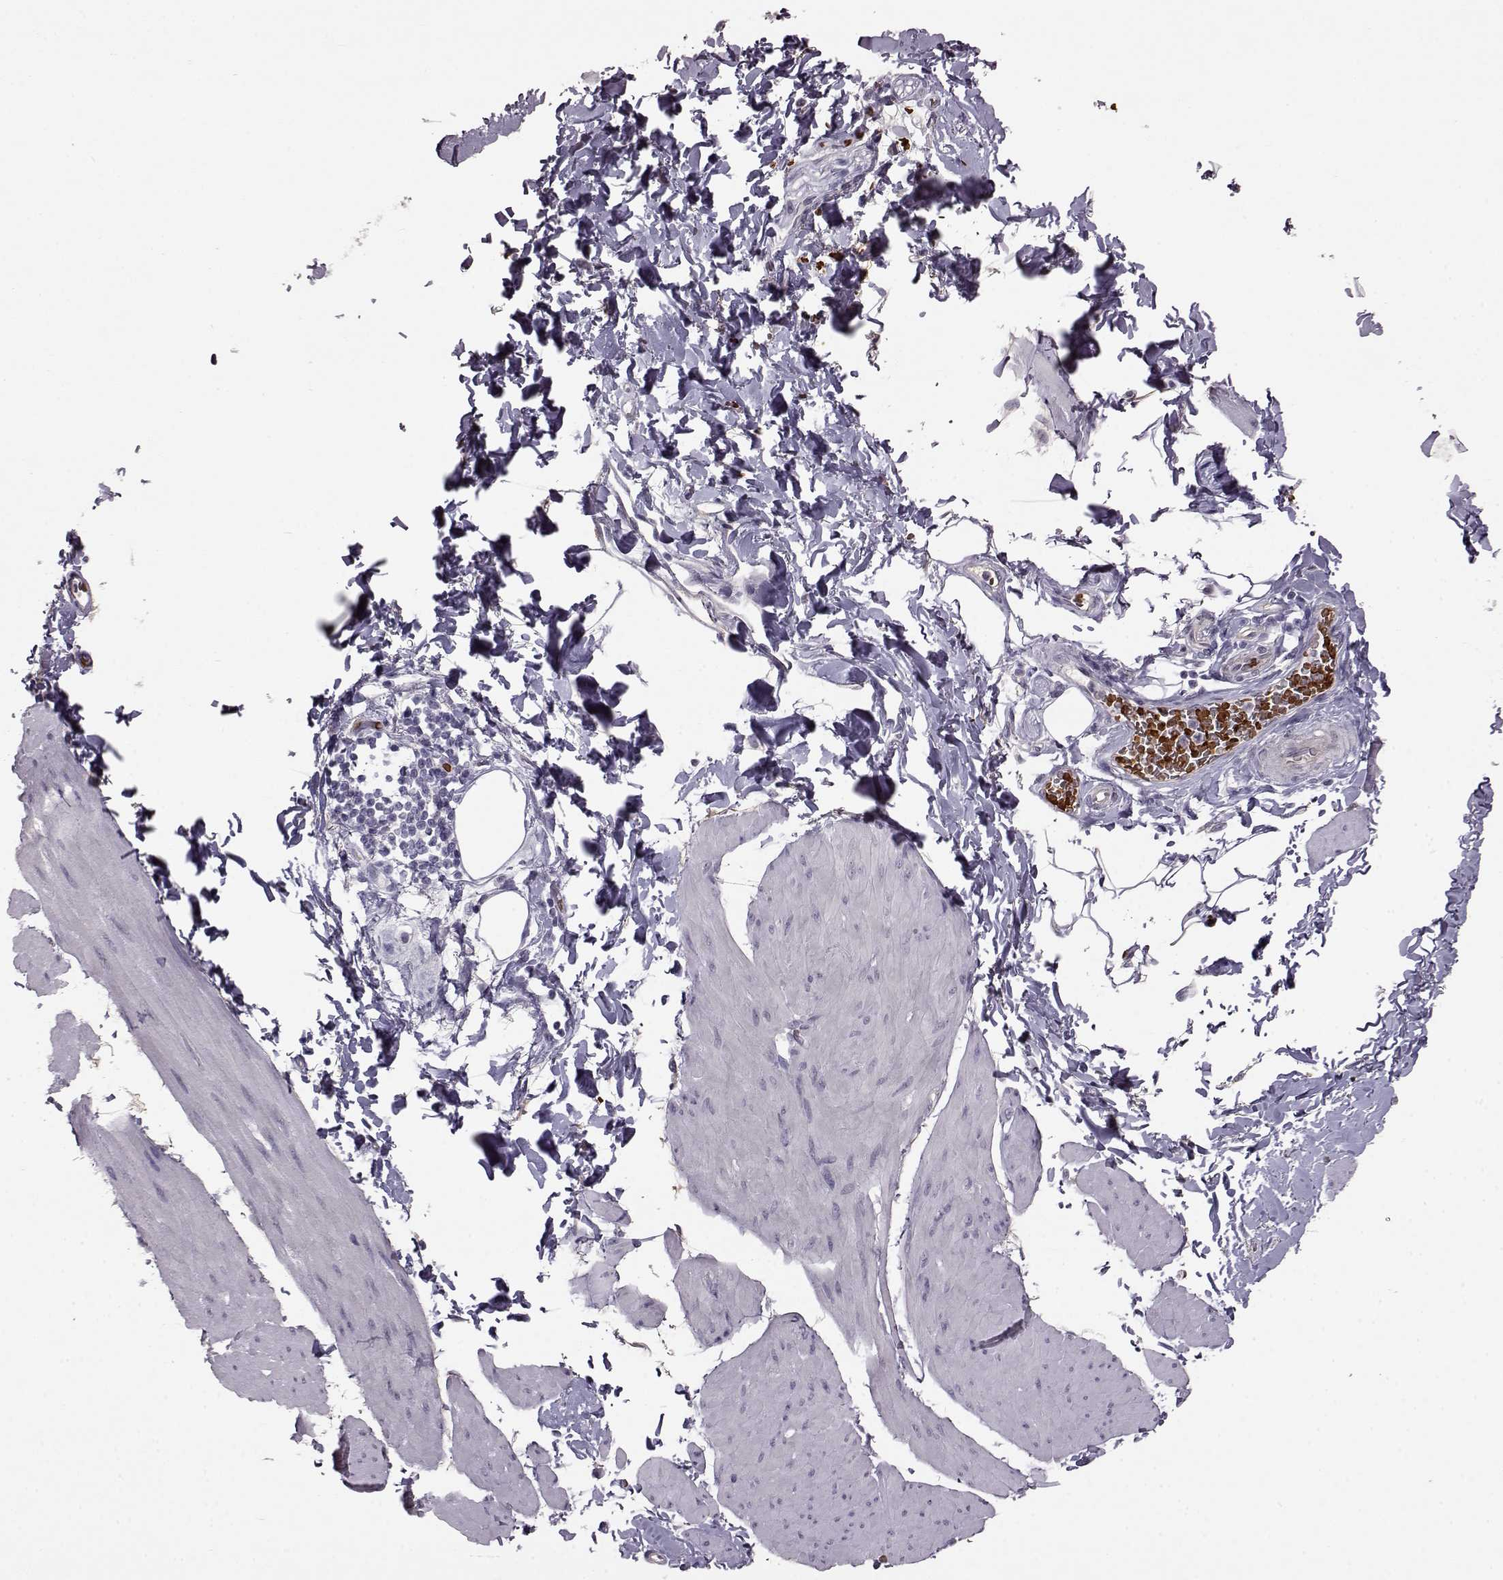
{"staining": {"intensity": "negative", "quantity": "none", "location": "none"}, "tissue": "smooth muscle", "cell_type": "Smooth muscle cells", "image_type": "normal", "snomed": [{"axis": "morphology", "description": "Normal tissue, NOS"}, {"axis": "topography", "description": "Adipose tissue"}, {"axis": "topography", "description": "Smooth muscle"}, {"axis": "topography", "description": "Peripheral nerve tissue"}], "caption": "Smooth muscle cells are negative for protein expression in normal human smooth muscle. The staining was performed using DAB (3,3'-diaminobenzidine) to visualize the protein expression in brown, while the nuclei were stained in blue with hematoxylin (Magnification: 20x).", "gene": "PROP1", "patient": {"sex": "male", "age": 83}}